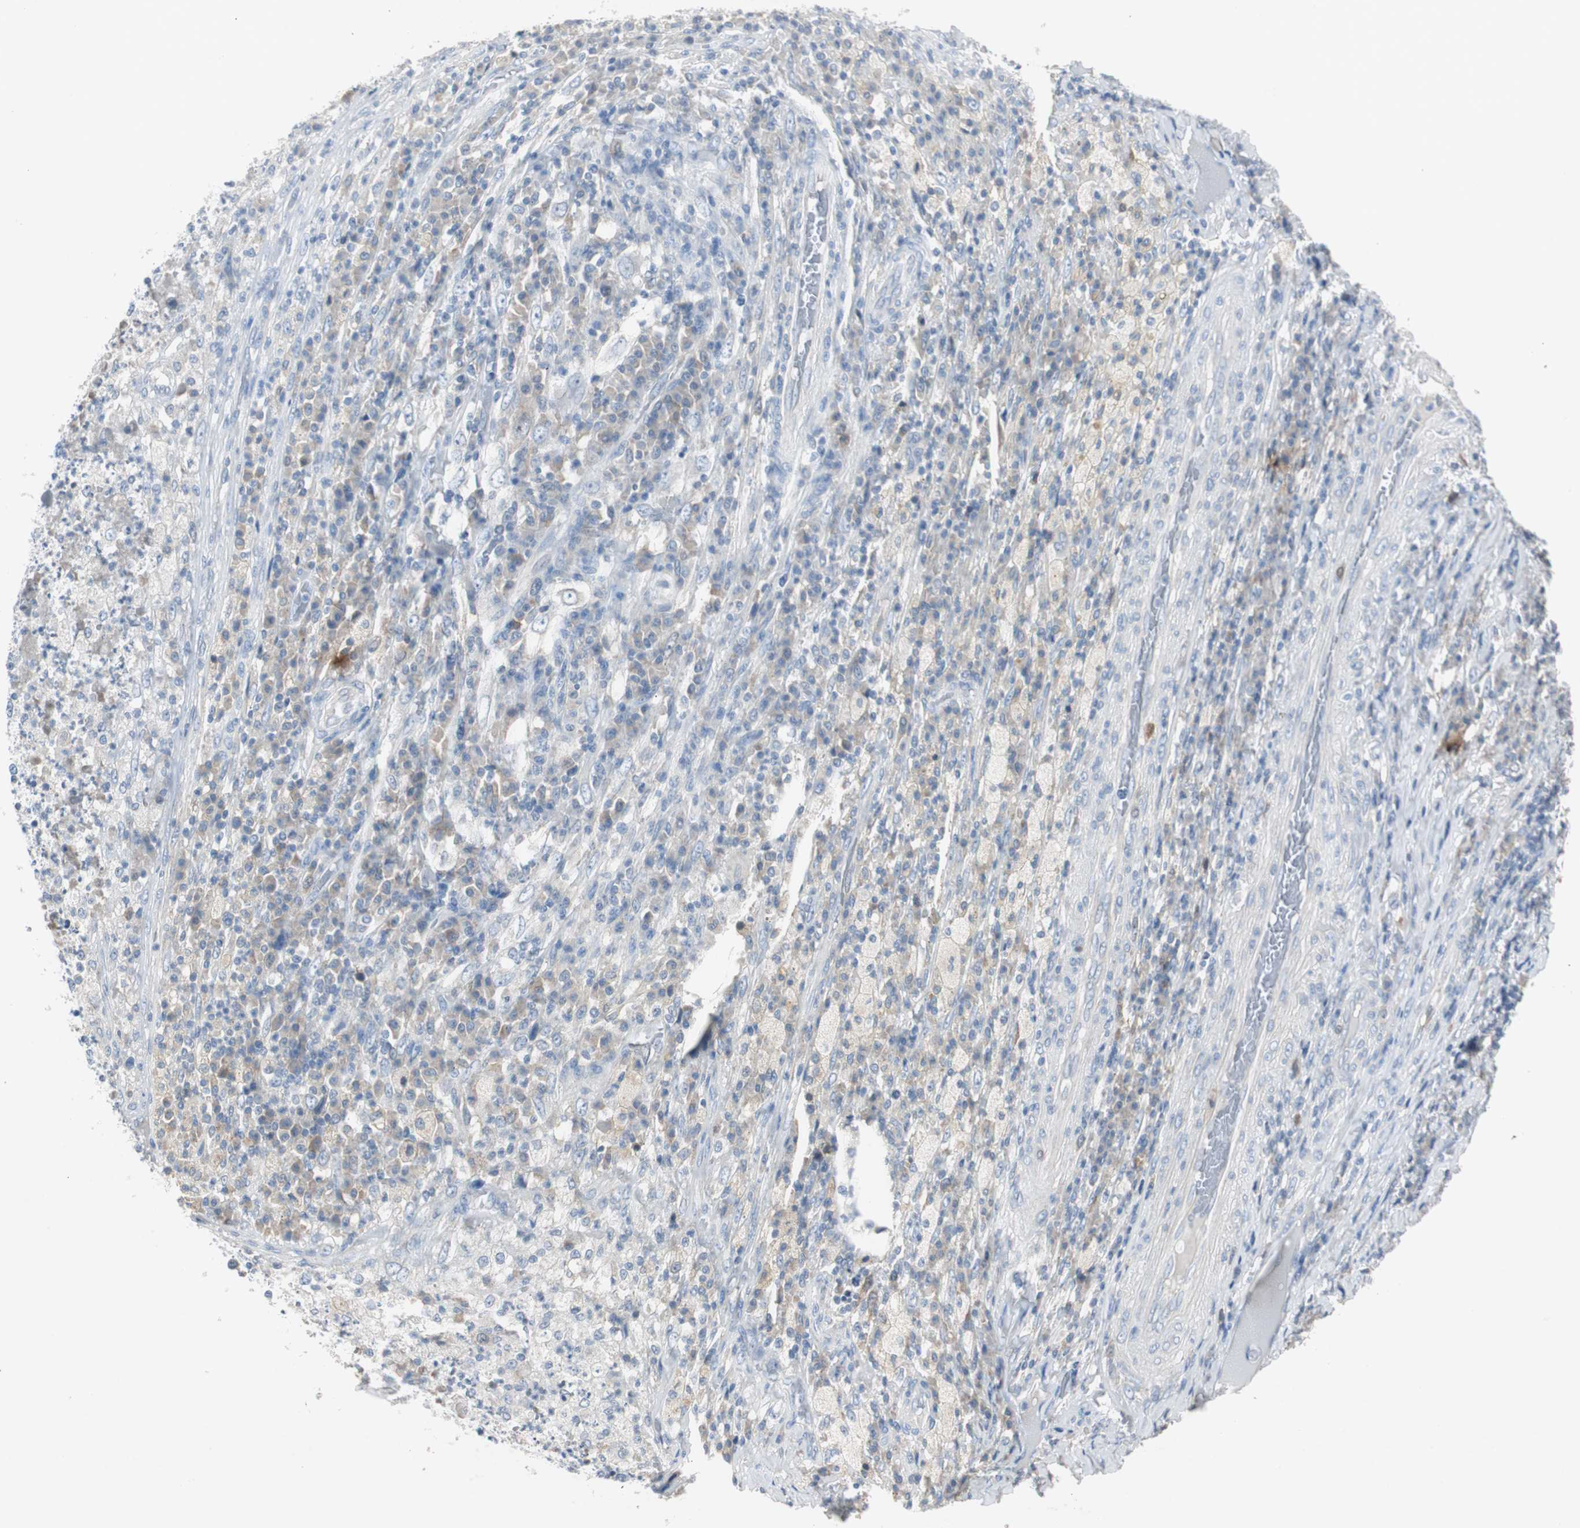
{"staining": {"intensity": "weak", "quantity": "25%-75%", "location": "cytoplasmic/membranous"}, "tissue": "testis cancer", "cell_type": "Tumor cells", "image_type": "cancer", "snomed": [{"axis": "morphology", "description": "Necrosis, NOS"}, {"axis": "morphology", "description": "Carcinoma, Embryonal, NOS"}, {"axis": "topography", "description": "Testis"}], "caption": "Tumor cells exhibit low levels of weak cytoplasmic/membranous positivity in approximately 25%-75% of cells in human testis cancer (embryonal carcinoma). (IHC, brightfield microscopy, high magnification).", "gene": "TK1", "patient": {"sex": "male", "age": 19}}